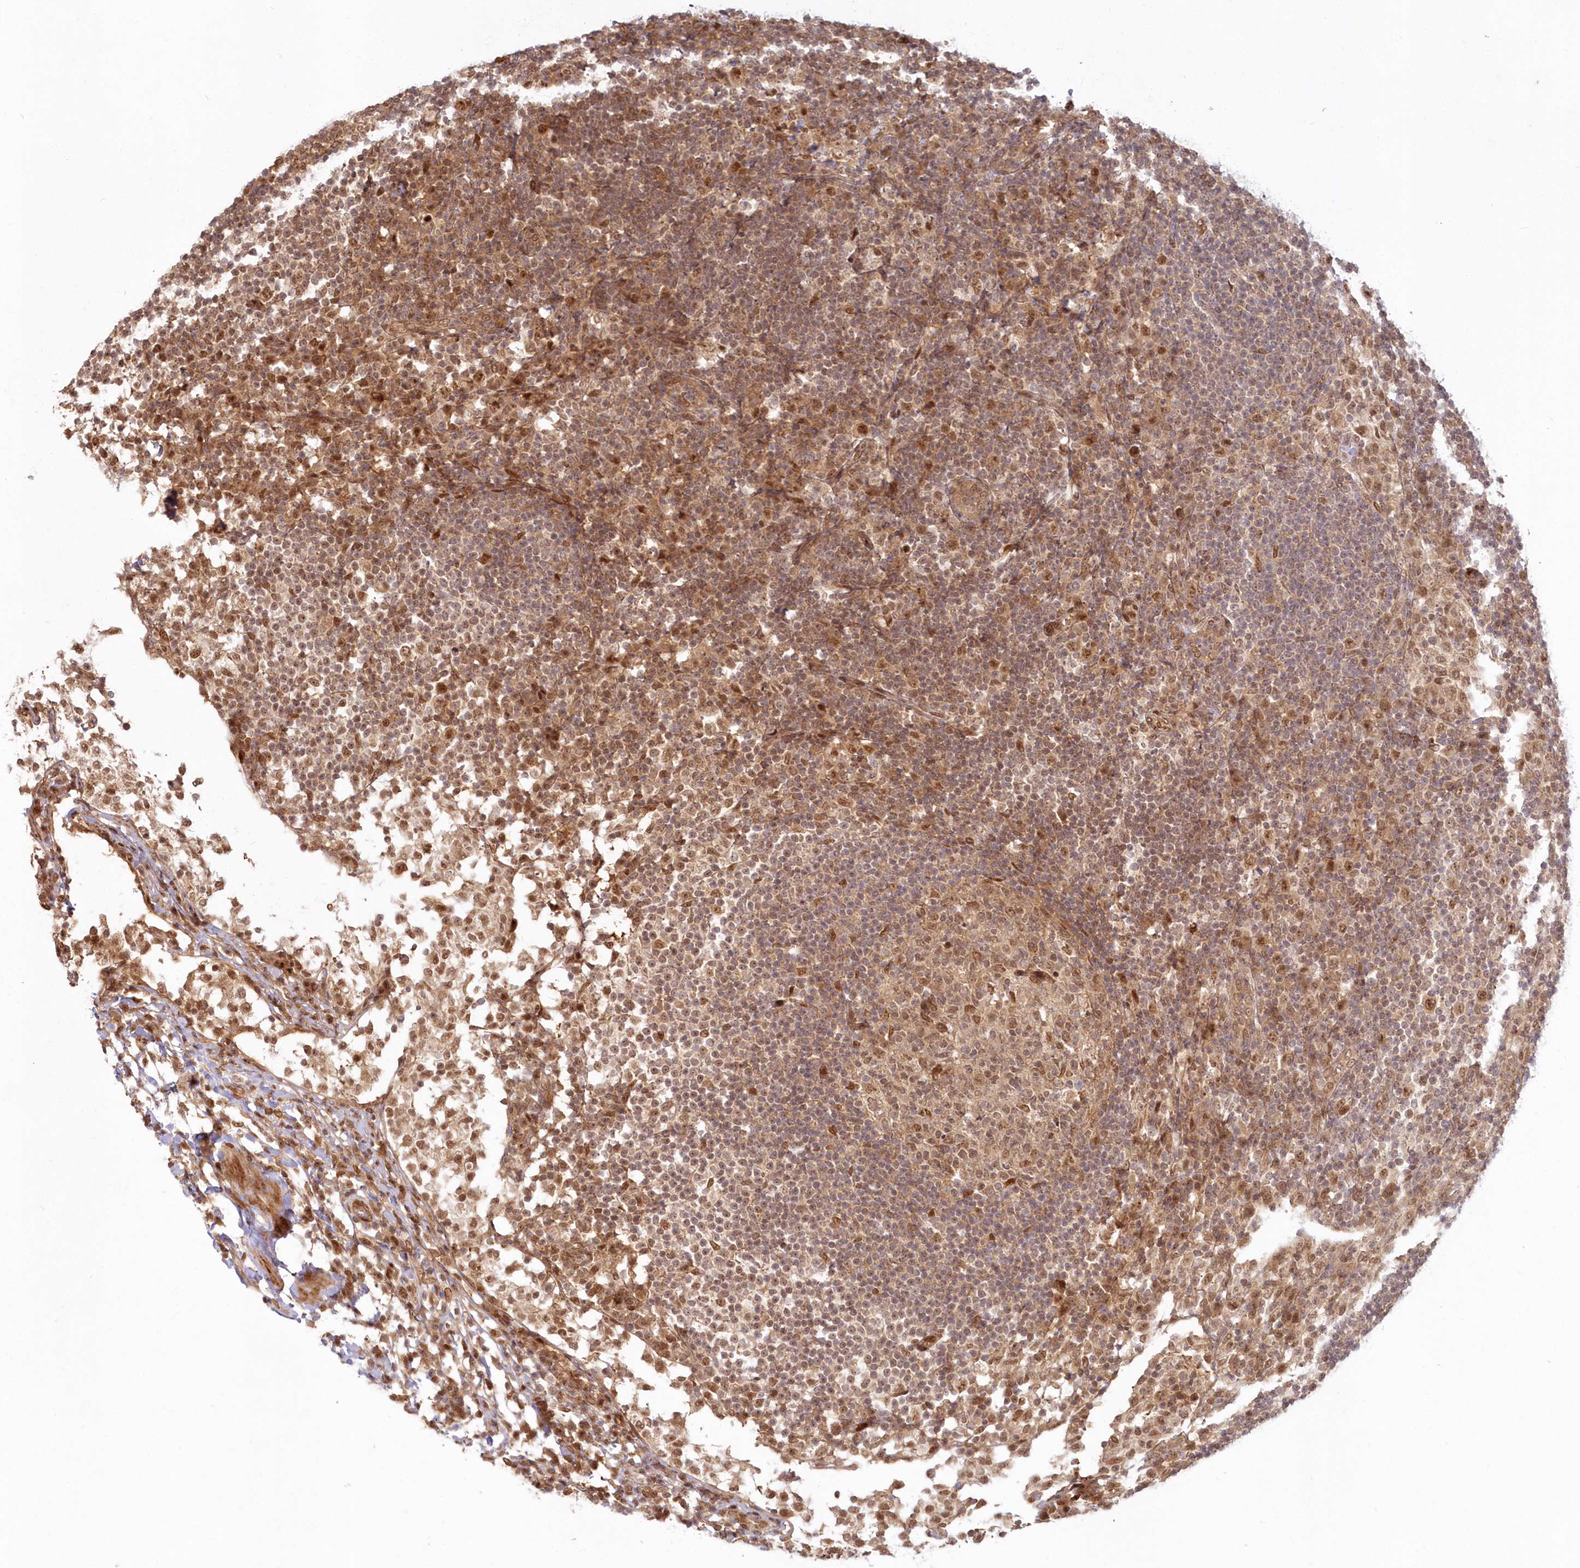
{"staining": {"intensity": "moderate", "quantity": "25%-75%", "location": "nuclear"}, "tissue": "lymph node", "cell_type": "Germinal center cells", "image_type": "normal", "snomed": [{"axis": "morphology", "description": "Normal tissue, NOS"}, {"axis": "topography", "description": "Lymph node"}], "caption": "Immunohistochemistry (IHC) of normal human lymph node demonstrates medium levels of moderate nuclear positivity in approximately 25%-75% of germinal center cells.", "gene": "TOGARAM2", "patient": {"sex": "female", "age": 53}}